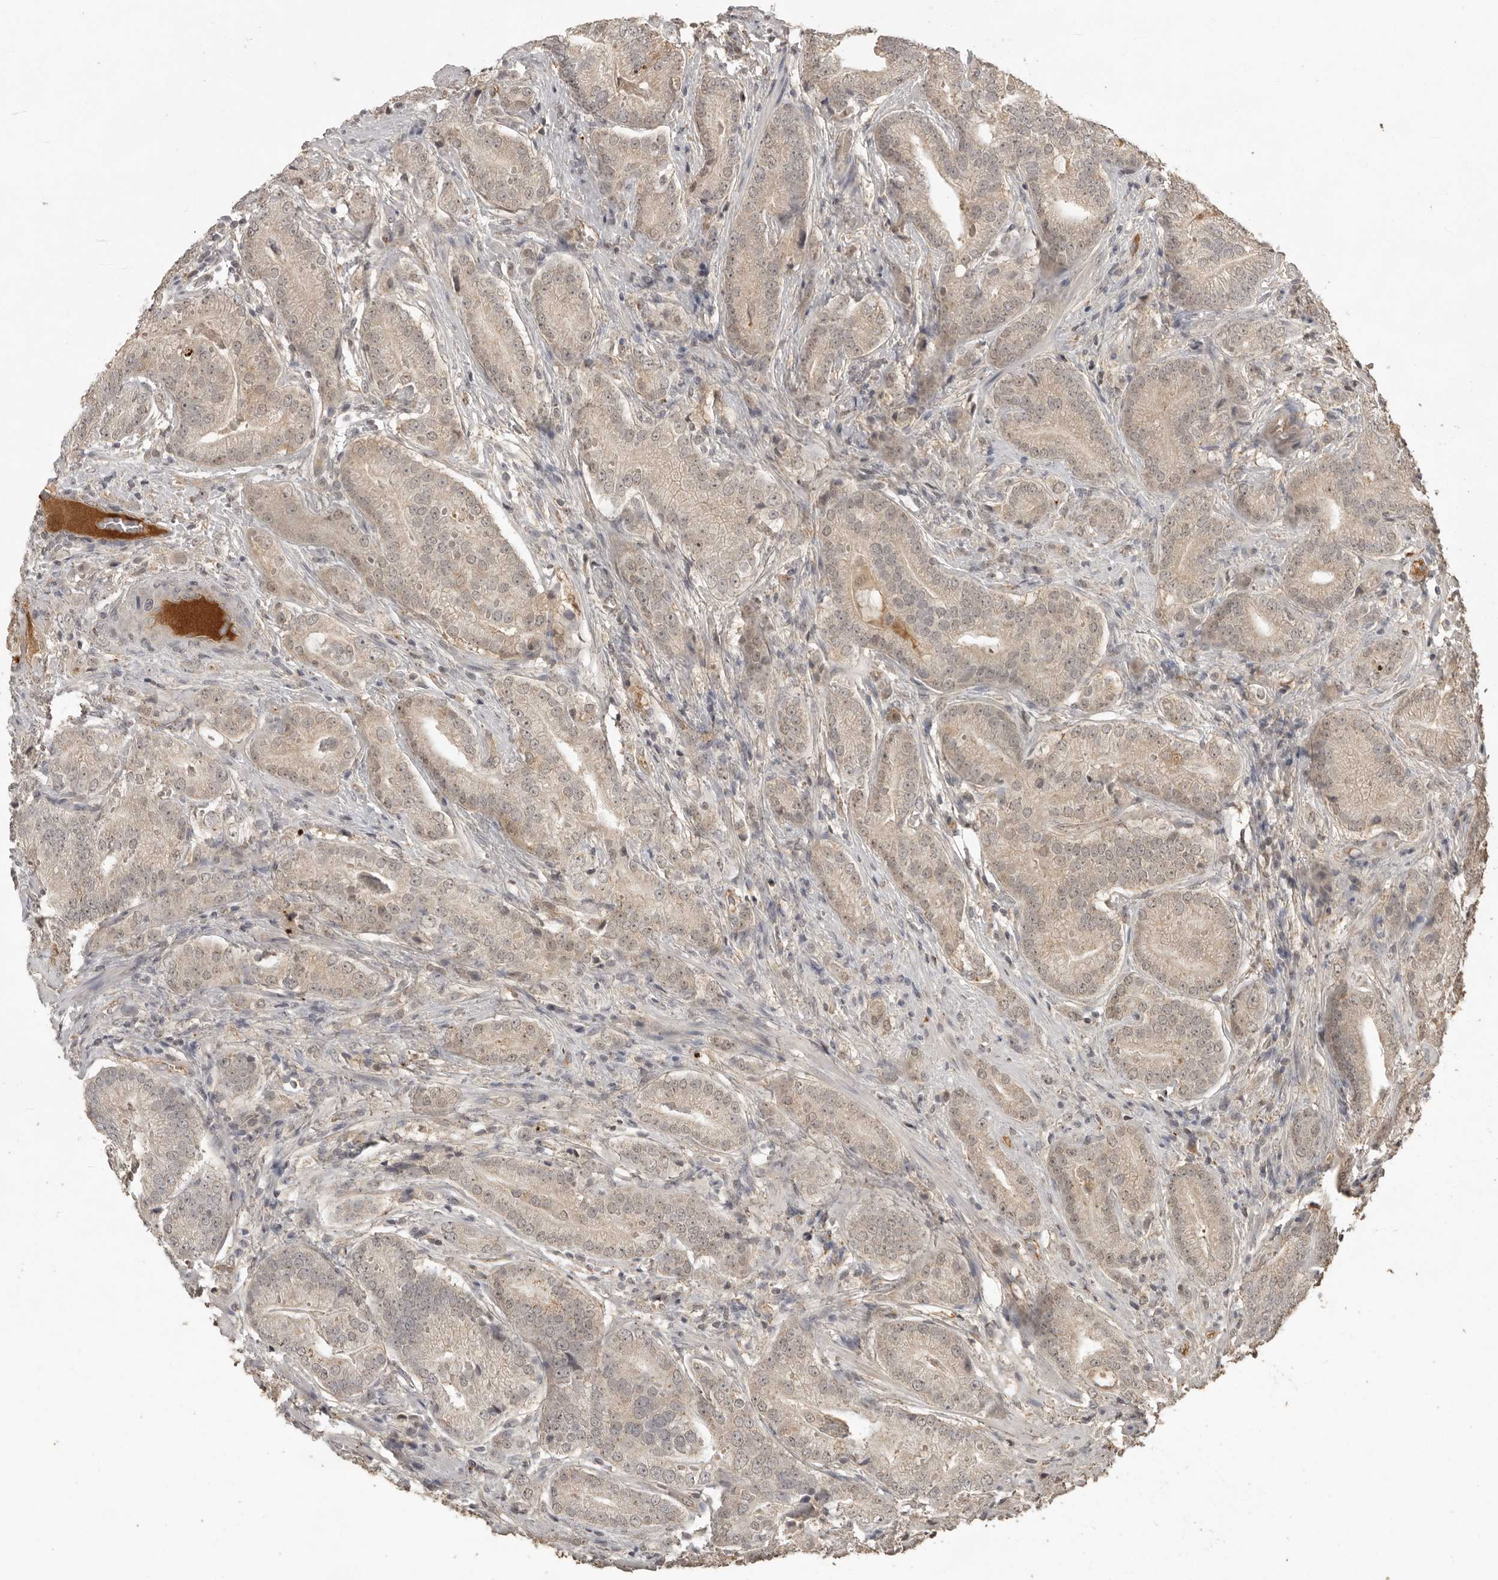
{"staining": {"intensity": "weak", "quantity": "<25%", "location": "cytoplasmic/membranous"}, "tissue": "prostate cancer", "cell_type": "Tumor cells", "image_type": "cancer", "snomed": [{"axis": "morphology", "description": "Adenocarcinoma, High grade"}, {"axis": "topography", "description": "Prostate"}], "caption": "Immunohistochemistry (IHC) of prostate cancer (adenocarcinoma (high-grade)) reveals no staining in tumor cells. (Immunohistochemistry, brightfield microscopy, high magnification).", "gene": "CTF1", "patient": {"sex": "male", "age": 57}}